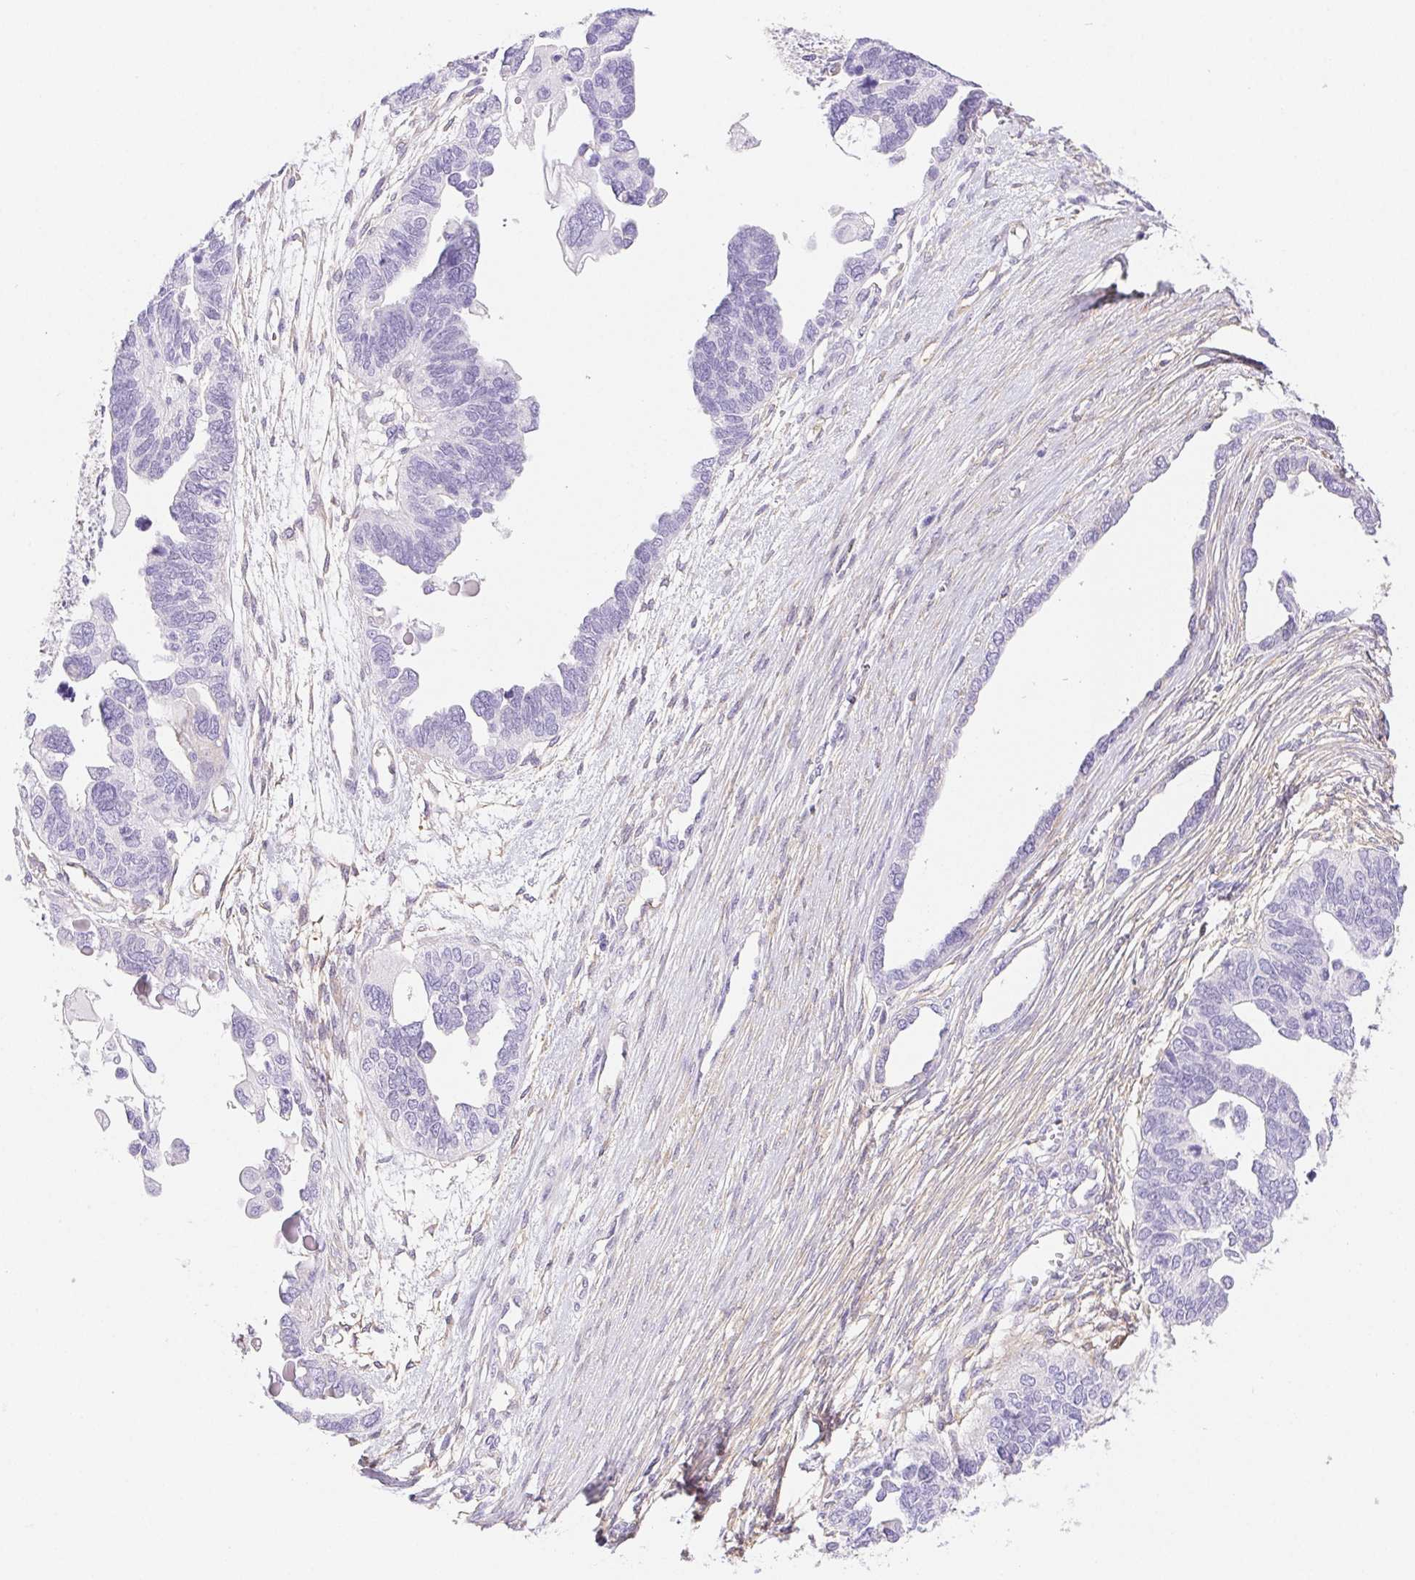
{"staining": {"intensity": "negative", "quantity": "none", "location": "none"}, "tissue": "ovarian cancer", "cell_type": "Tumor cells", "image_type": "cancer", "snomed": [{"axis": "morphology", "description": "Cystadenocarcinoma, serous, NOS"}, {"axis": "topography", "description": "Ovary"}], "caption": "Immunohistochemistry histopathology image of human ovarian cancer stained for a protein (brown), which shows no staining in tumor cells. (Immunohistochemistry, brightfield microscopy, high magnification).", "gene": "PNLIP", "patient": {"sex": "female", "age": 51}}